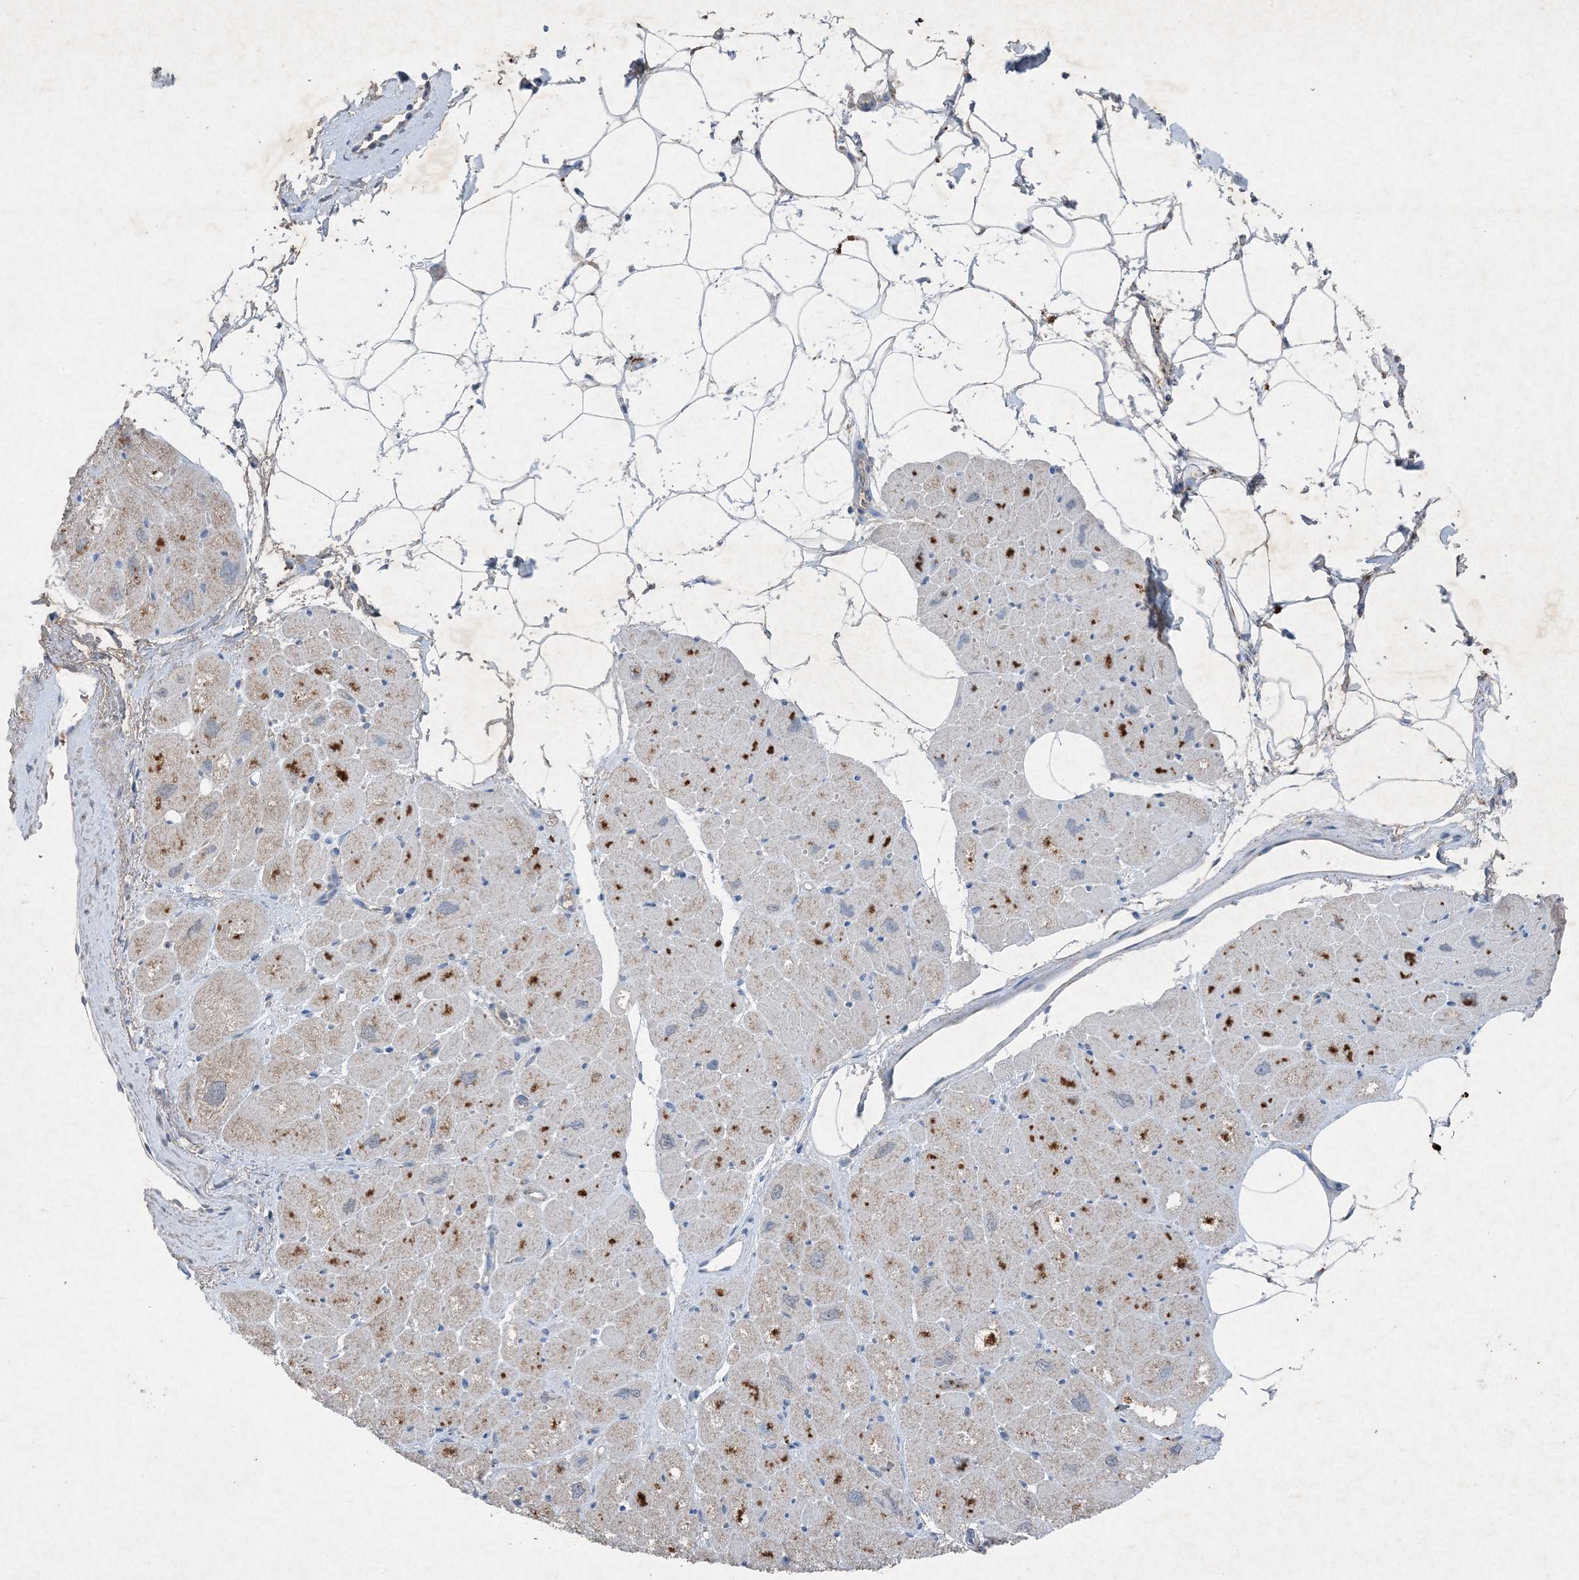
{"staining": {"intensity": "weak", "quantity": "<25%", "location": "cytoplasmic/membranous"}, "tissue": "heart muscle", "cell_type": "Cardiomyocytes", "image_type": "normal", "snomed": [{"axis": "morphology", "description": "Normal tissue, NOS"}, {"axis": "topography", "description": "Heart"}], "caption": "This is an immunohistochemistry (IHC) photomicrograph of benign human heart muscle. There is no expression in cardiomyocytes.", "gene": "FCN3", "patient": {"sex": "male", "age": 50}}